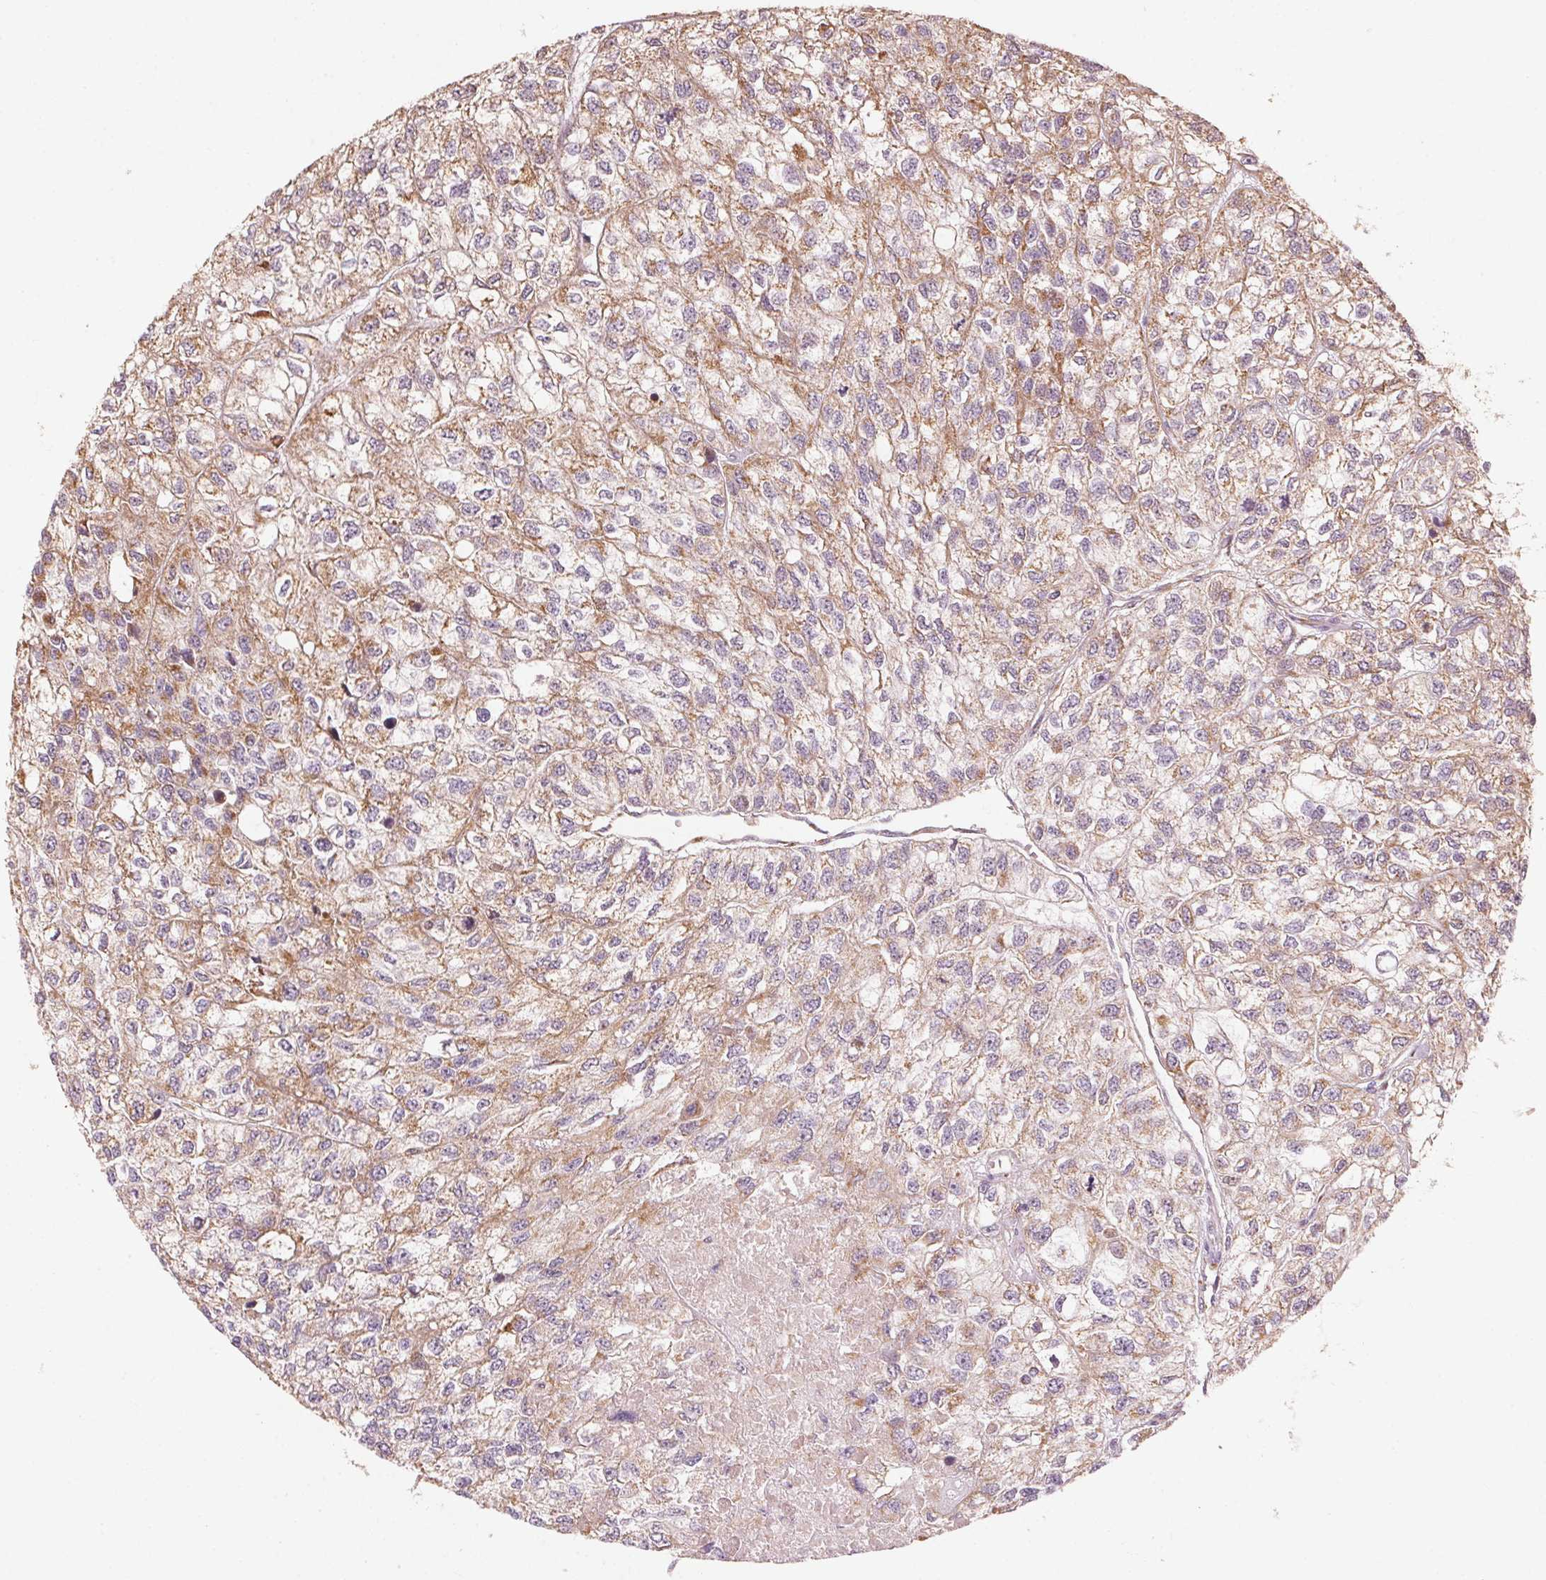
{"staining": {"intensity": "moderate", "quantity": ">75%", "location": "cytoplasmic/membranous"}, "tissue": "renal cancer", "cell_type": "Tumor cells", "image_type": "cancer", "snomed": [{"axis": "morphology", "description": "Adenocarcinoma, NOS"}, {"axis": "topography", "description": "Kidney"}], "caption": "Immunohistochemical staining of human renal cancer (adenocarcinoma) shows moderate cytoplasmic/membranous protein staining in about >75% of tumor cells. The protein of interest is stained brown, and the nuclei are stained in blue (DAB (3,3'-diaminobenzidine) IHC with brightfield microscopy, high magnification).", "gene": "TOMM70", "patient": {"sex": "male", "age": 56}}